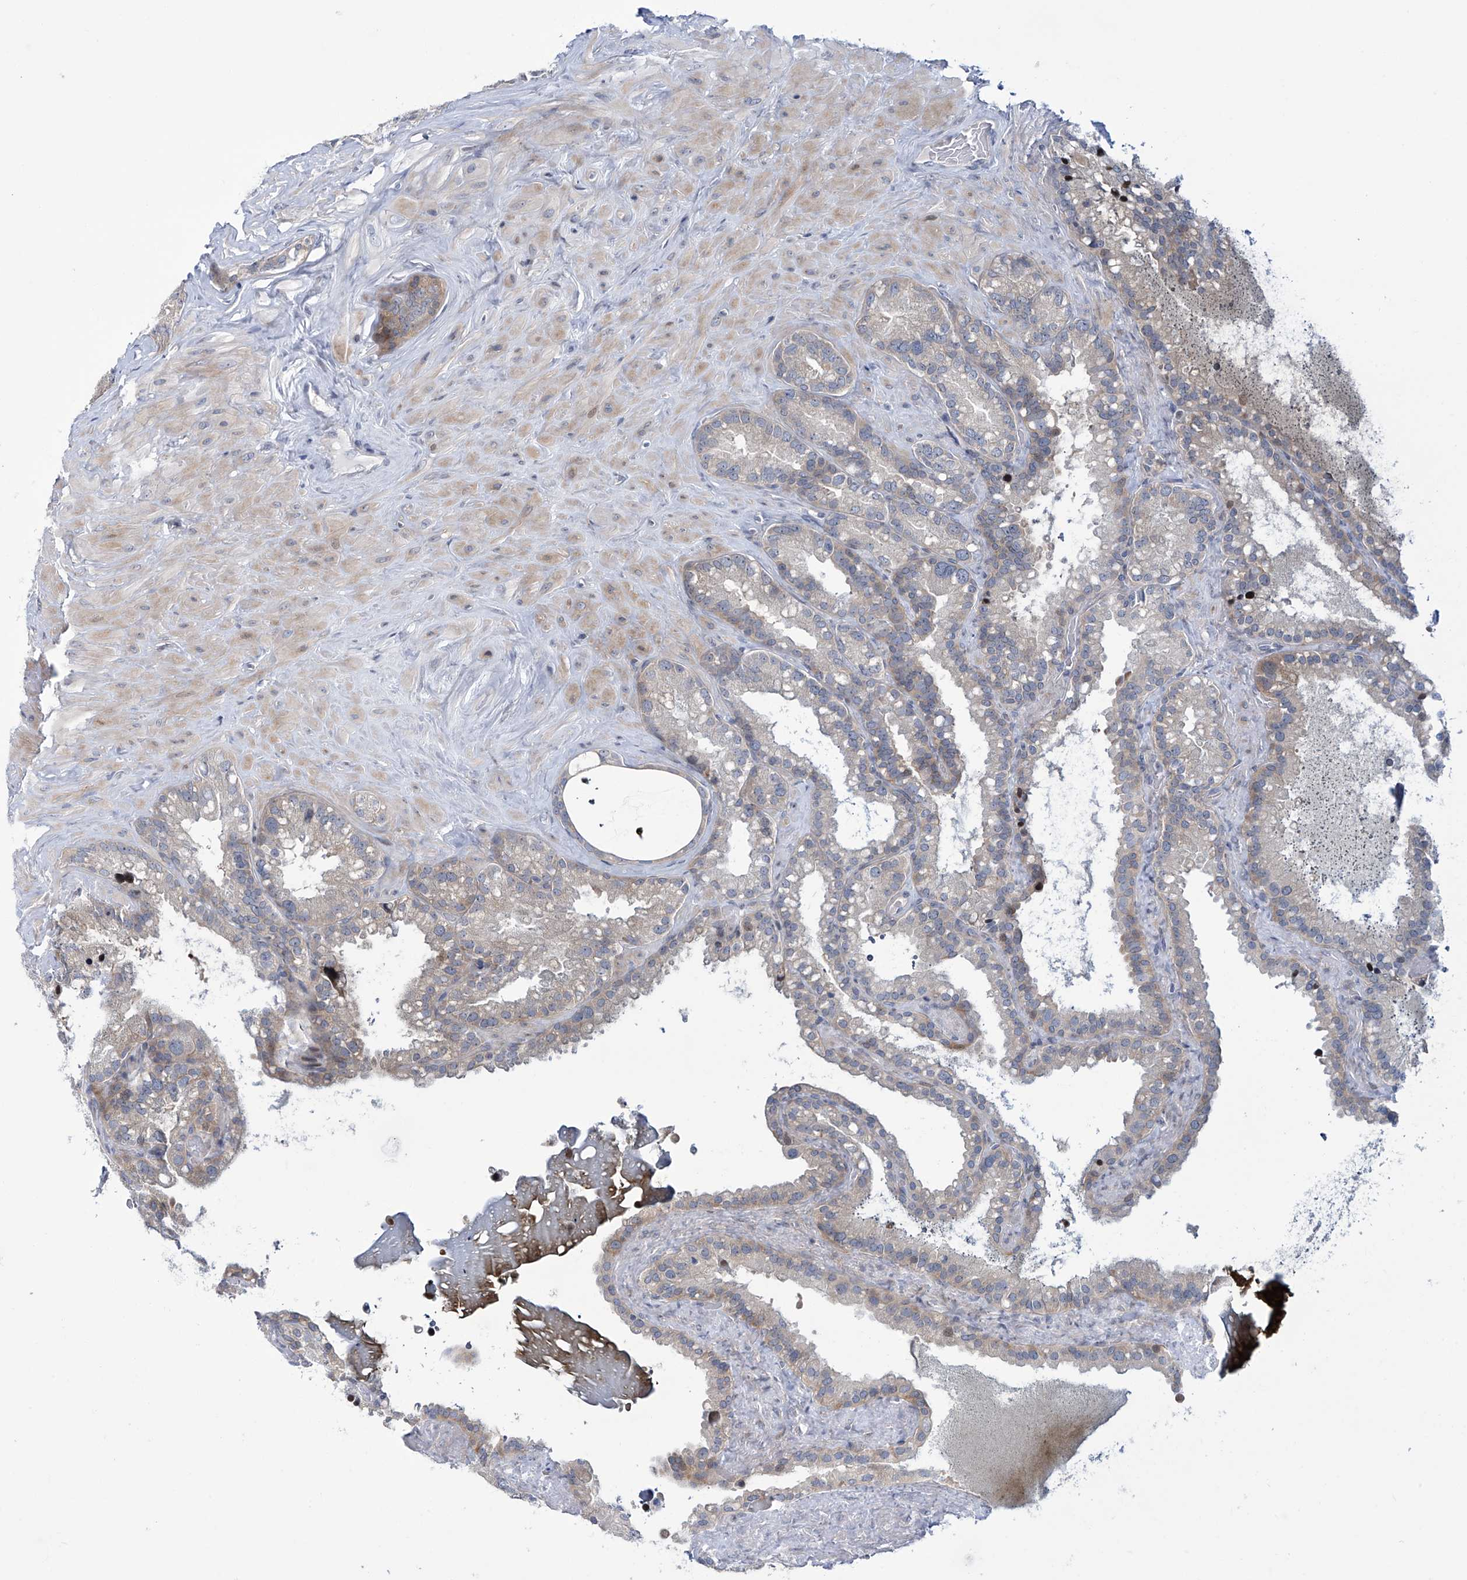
{"staining": {"intensity": "negative", "quantity": "none", "location": "none"}, "tissue": "seminal vesicle", "cell_type": "Glandular cells", "image_type": "normal", "snomed": [{"axis": "morphology", "description": "Normal tissue, NOS"}, {"axis": "topography", "description": "Prostate"}, {"axis": "topography", "description": "Seminal veicle"}], "caption": "Immunohistochemistry image of unremarkable seminal vesicle: human seminal vesicle stained with DAB shows no significant protein expression in glandular cells.", "gene": "TRIM60", "patient": {"sex": "male", "age": 68}}